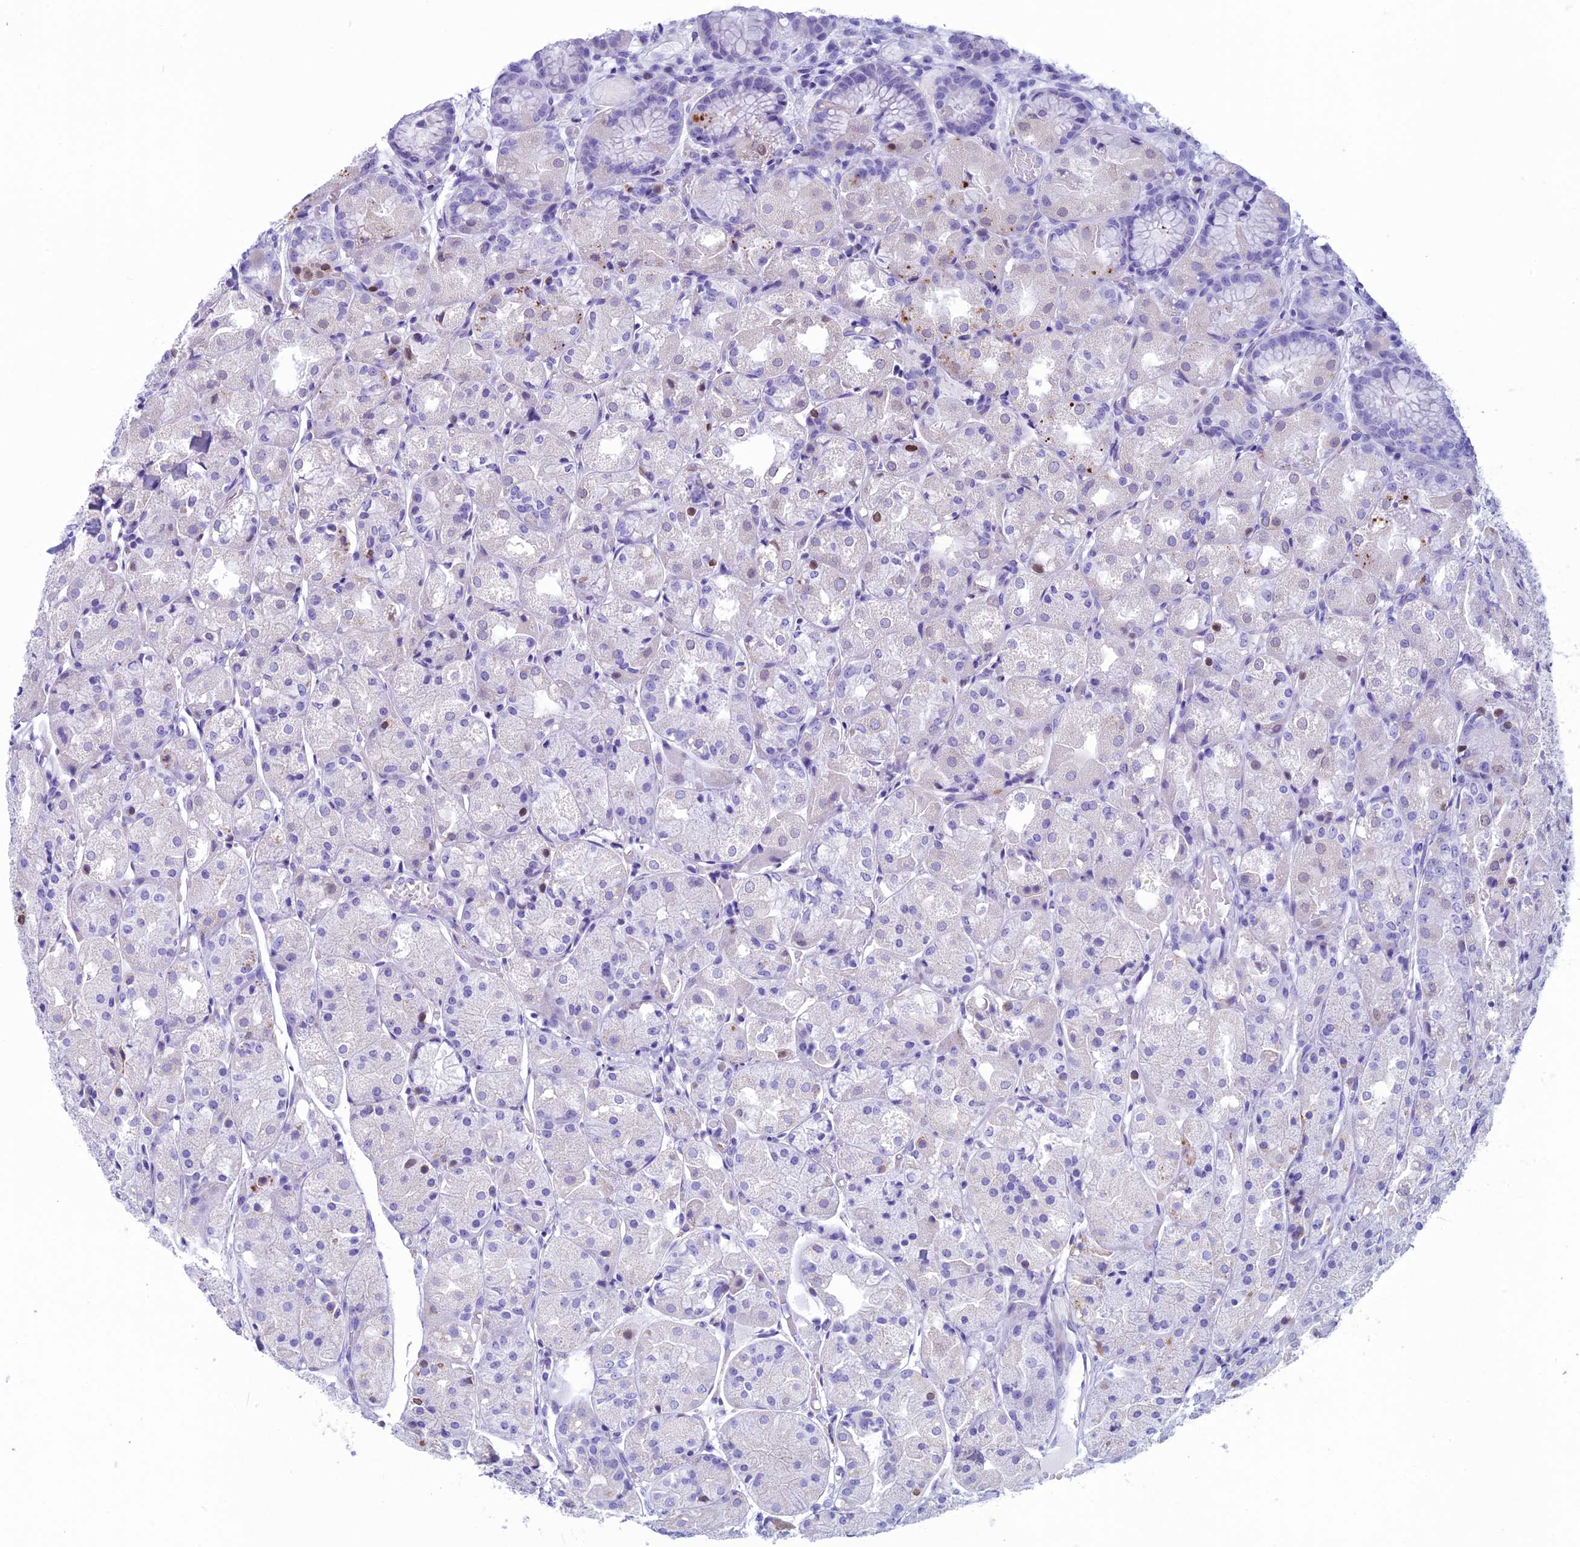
{"staining": {"intensity": "weak", "quantity": "<25%", "location": "nuclear"}, "tissue": "stomach", "cell_type": "Glandular cells", "image_type": "normal", "snomed": [{"axis": "morphology", "description": "Normal tissue, NOS"}, {"axis": "topography", "description": "Stomach, upper"}], "caption": "Stomach stained for a protein using IHC demonstrates no staining glandular cells.", "gene": "FAM169A", "patient": {"sex": "male", "age": 72}}